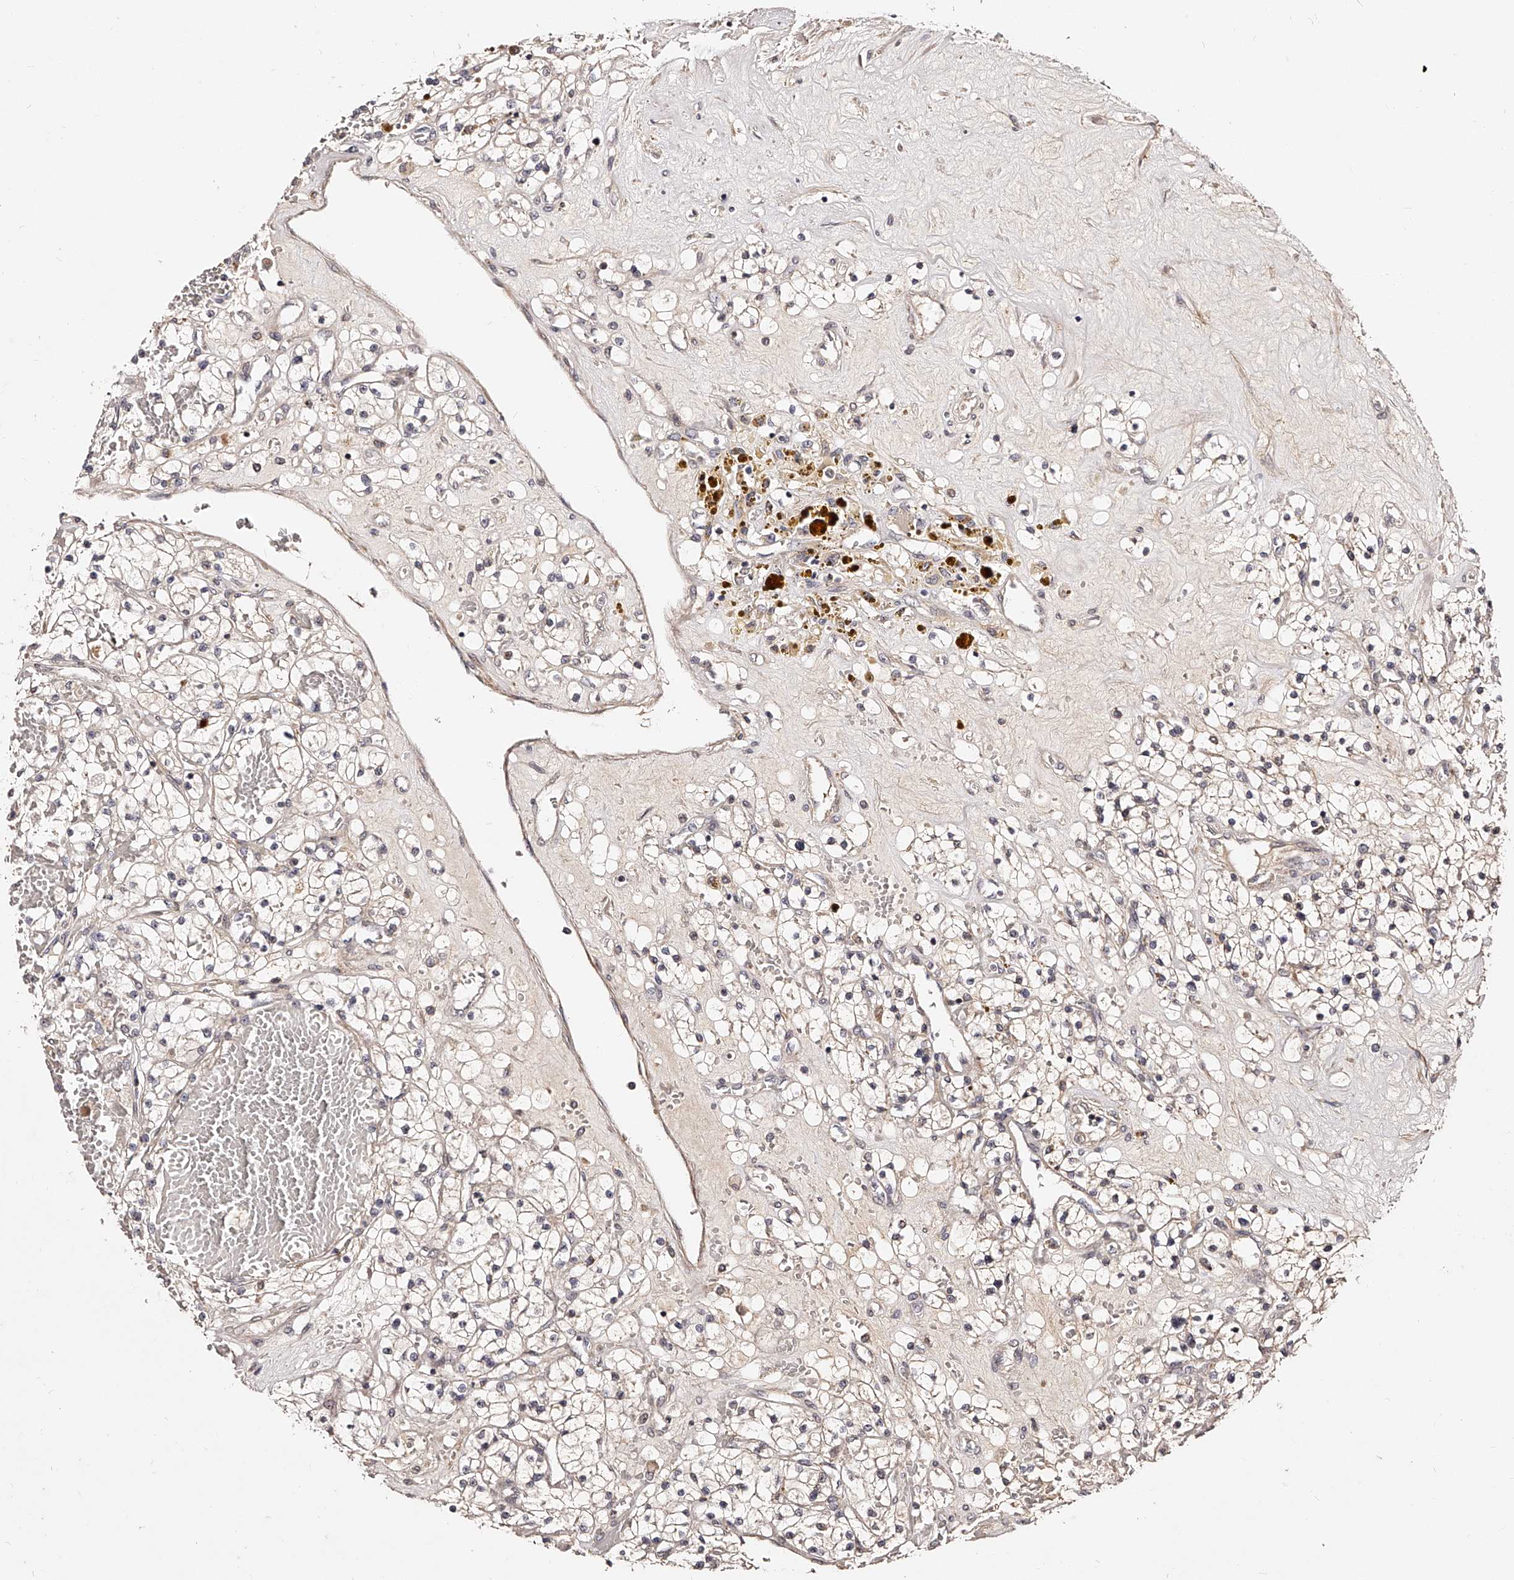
{"staining": {"intensity": "negative", "quantity": "none", "location": "none"}, "tissue": "renal cancer", "cell_type": "Tumor cells", "image_type": "cancer", "snomed": [{"axis": "morphology", "description": "Normal tissue, NOS"}, {"axis": "morphology", "description": "Adenocarcinoma, NOS"}, {"axis": "topography", "description": "Kidney"}], "caption": "Immunohistochemistry micrograph of neoplastic tissue: renal cancer (adenocarcinoma) stained with DAB displays no significant protein expression in tumor cells.", "gene": "ZNF502", "patient": {"sex": "male", "age": 68}}